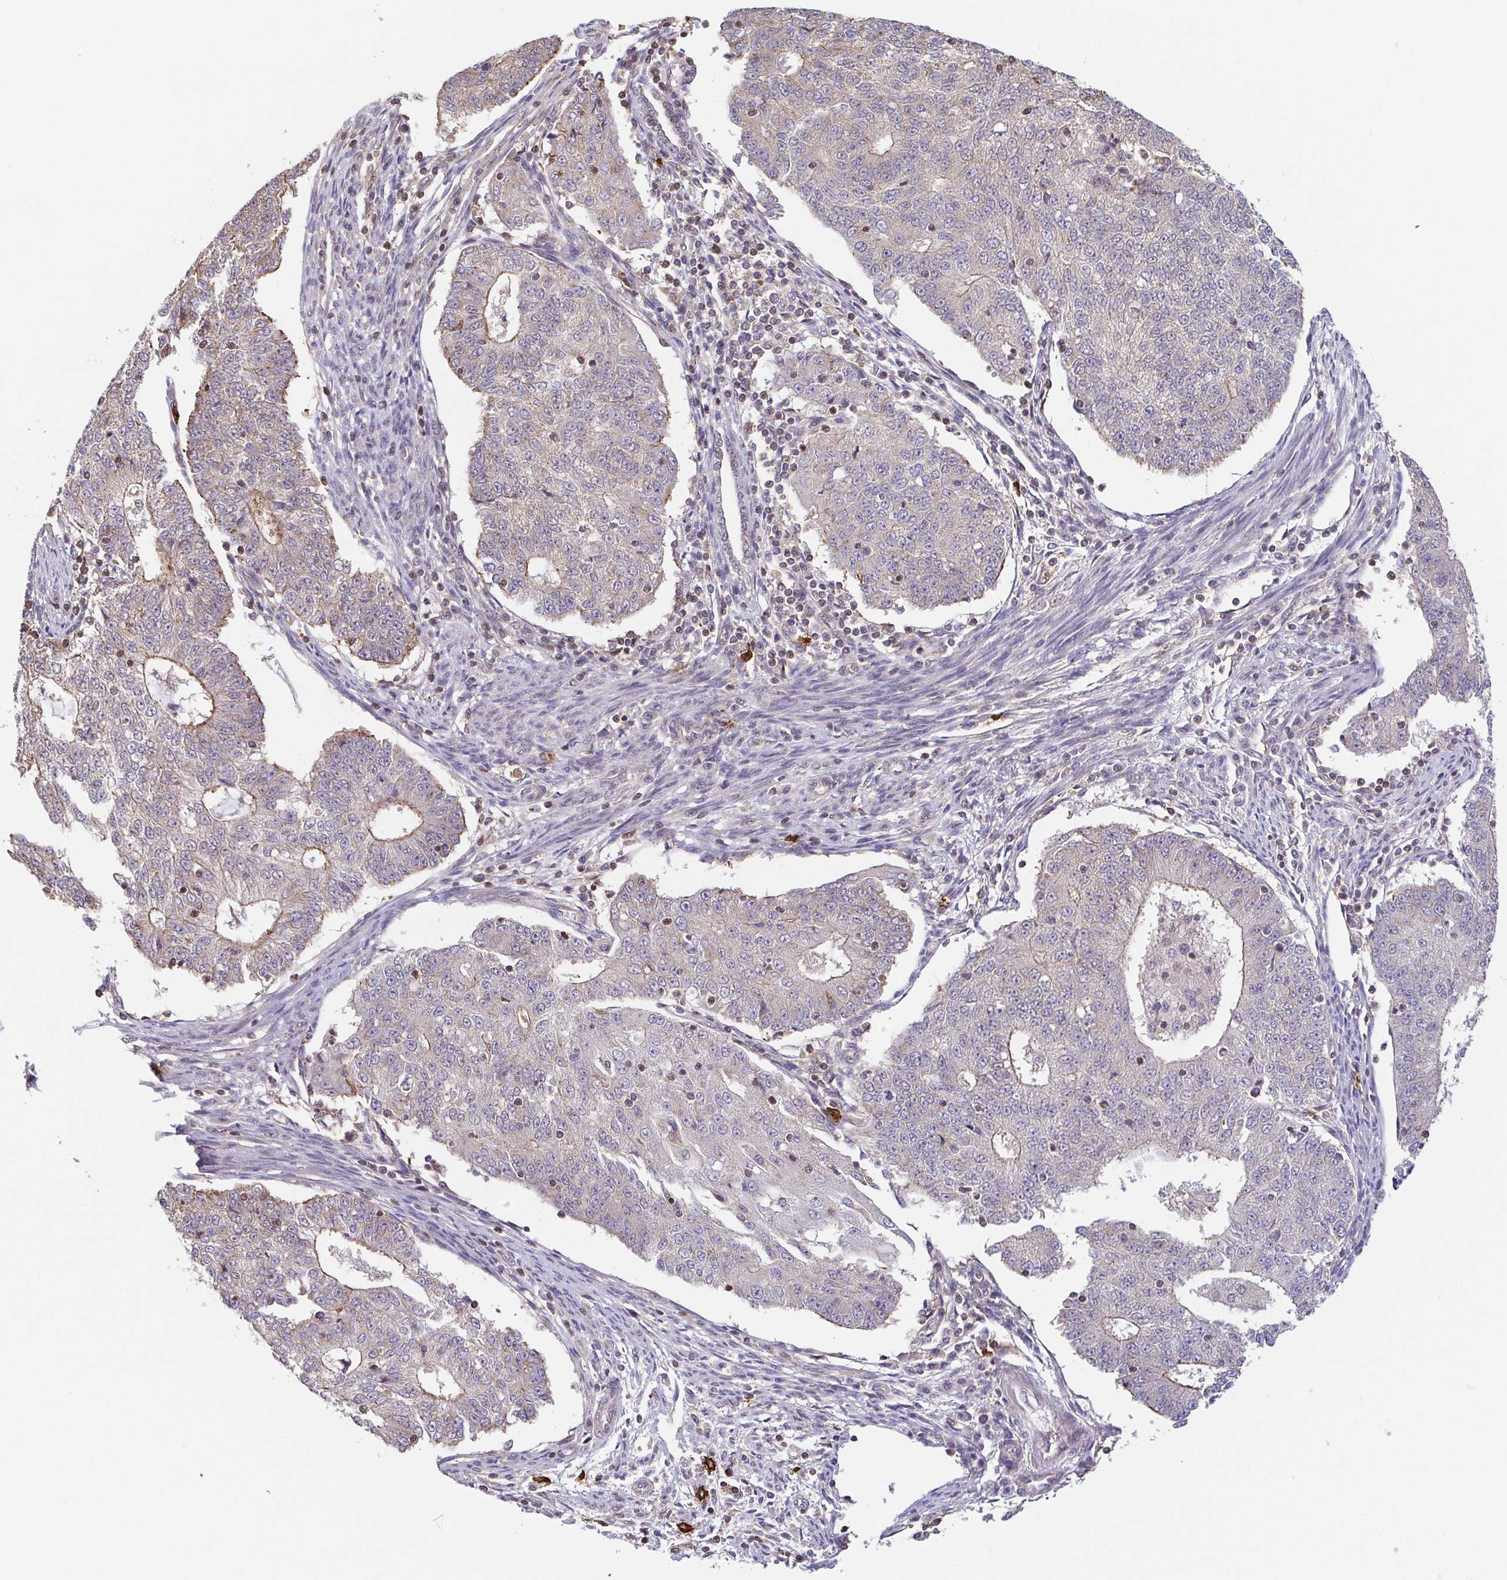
{"staining": {"intensity": "weak", "quantity": "<25%", "location": "cytoplasmic/membranous"}, "tissue": "endometrial cancer", "cell_type": "Tumor cells", "image_type": "cancer", "snomed": [{"axis": "morphology", "description": "Adenocarcinoma, NOS"}, {"axis": "topography", "description": "Endometrium"}], "caption": "Endometrial cancer stained for a protein using IHC displays no expression tumor cells.", "gene": "PREPL", "patient": {"sex": "female", "age": 56}}